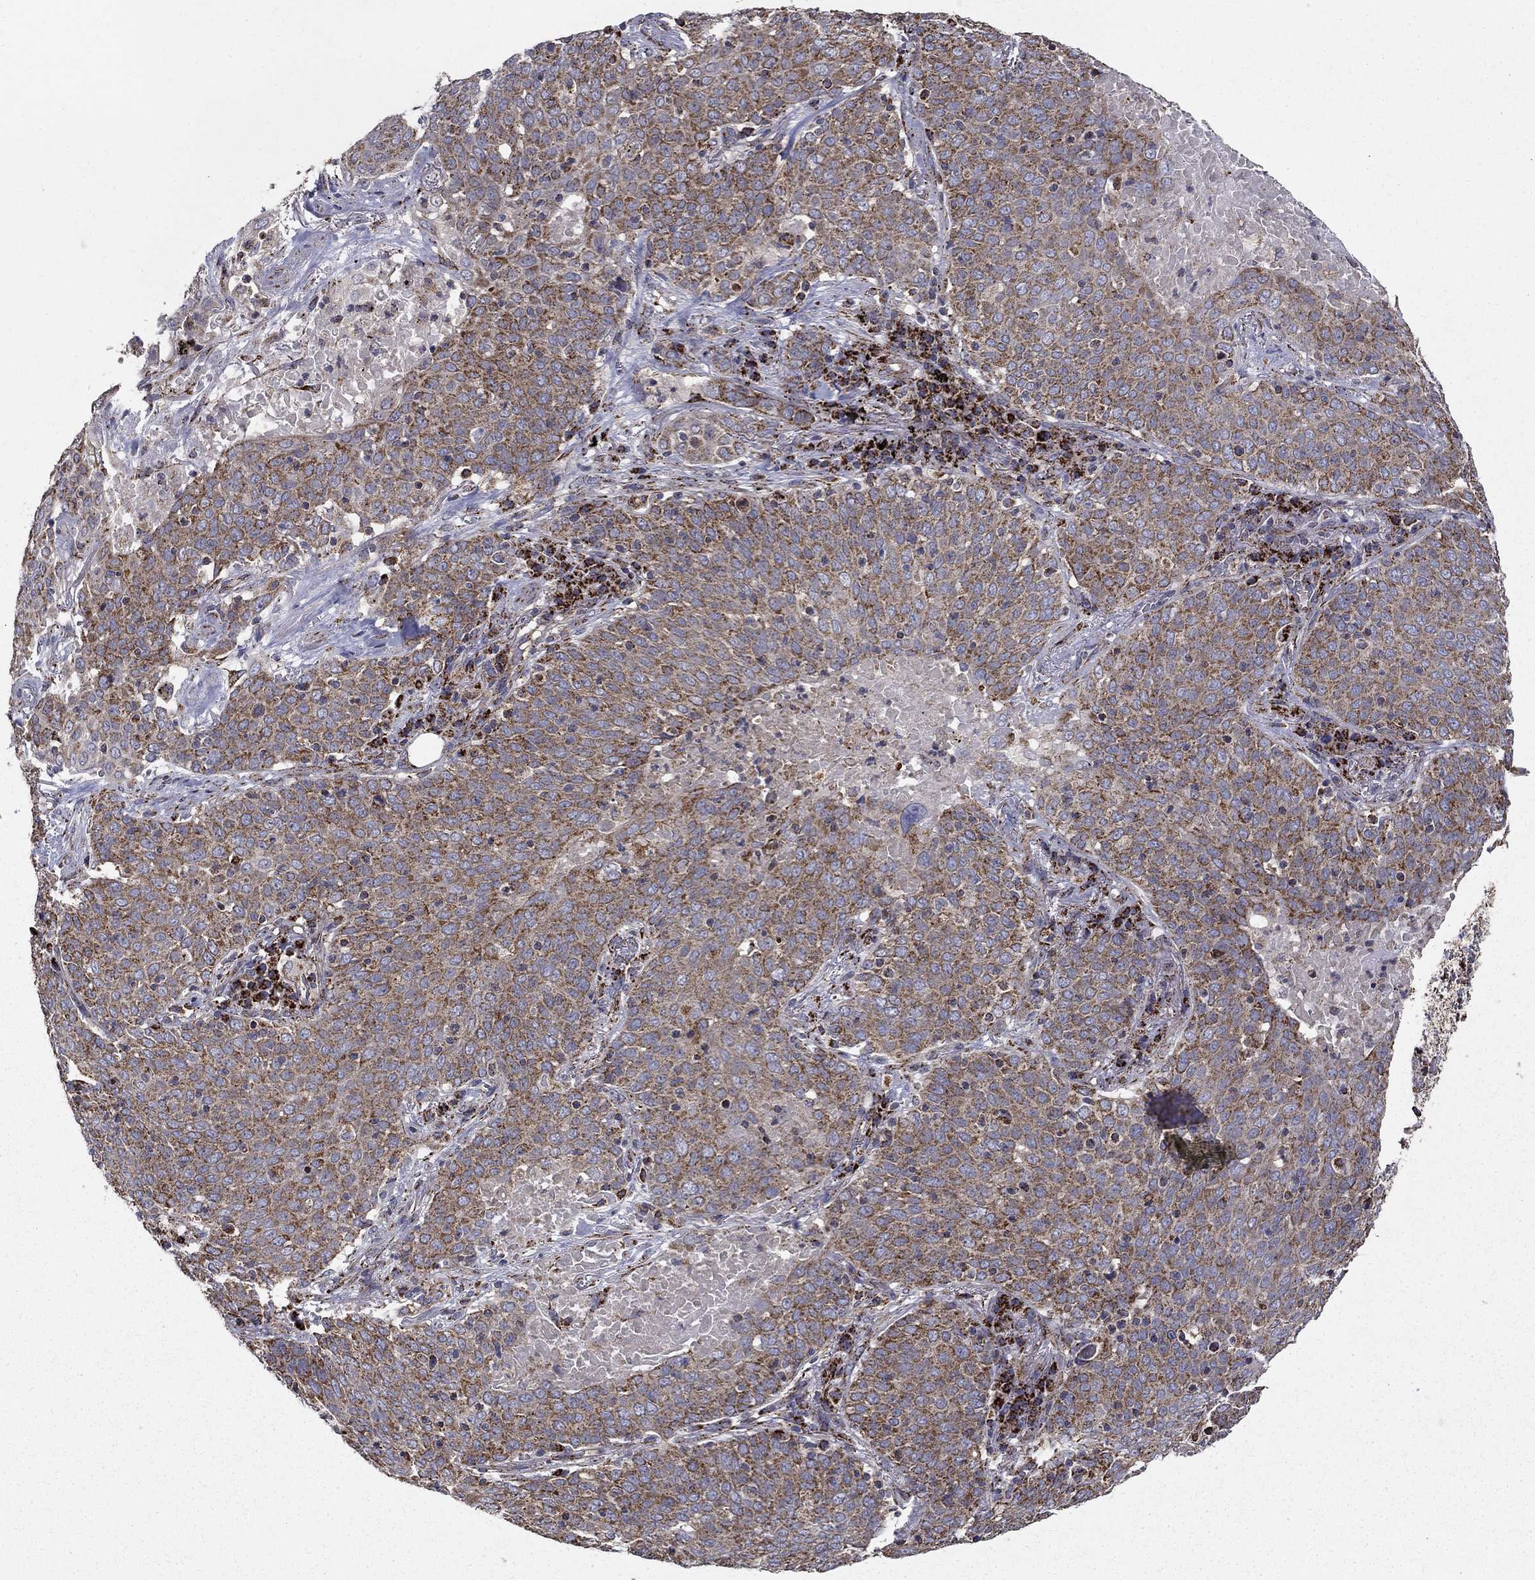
{"staining": {"intensity": "strong", "quantity": "<25%", "location": "cytoplasmic/membranous"}, "tissue": "lung cancer", "cell_type": "Tumor cells", "image_type": "cancer", "snomed": [{"axis": "morphology", "description": "Squamous cell carcinoma, NOS"}, {"axis": "topography", "description": "Lung"}], "caption": "There is medium levels of strong cytoplasmic/membranous staining in tumor cells of lung cancer (squamous cell carcinoma), as demonstrated by immunohistochemical staining (brown color).", "gene": "GCSH", "patient": {"sex": "male", "age": 82}}